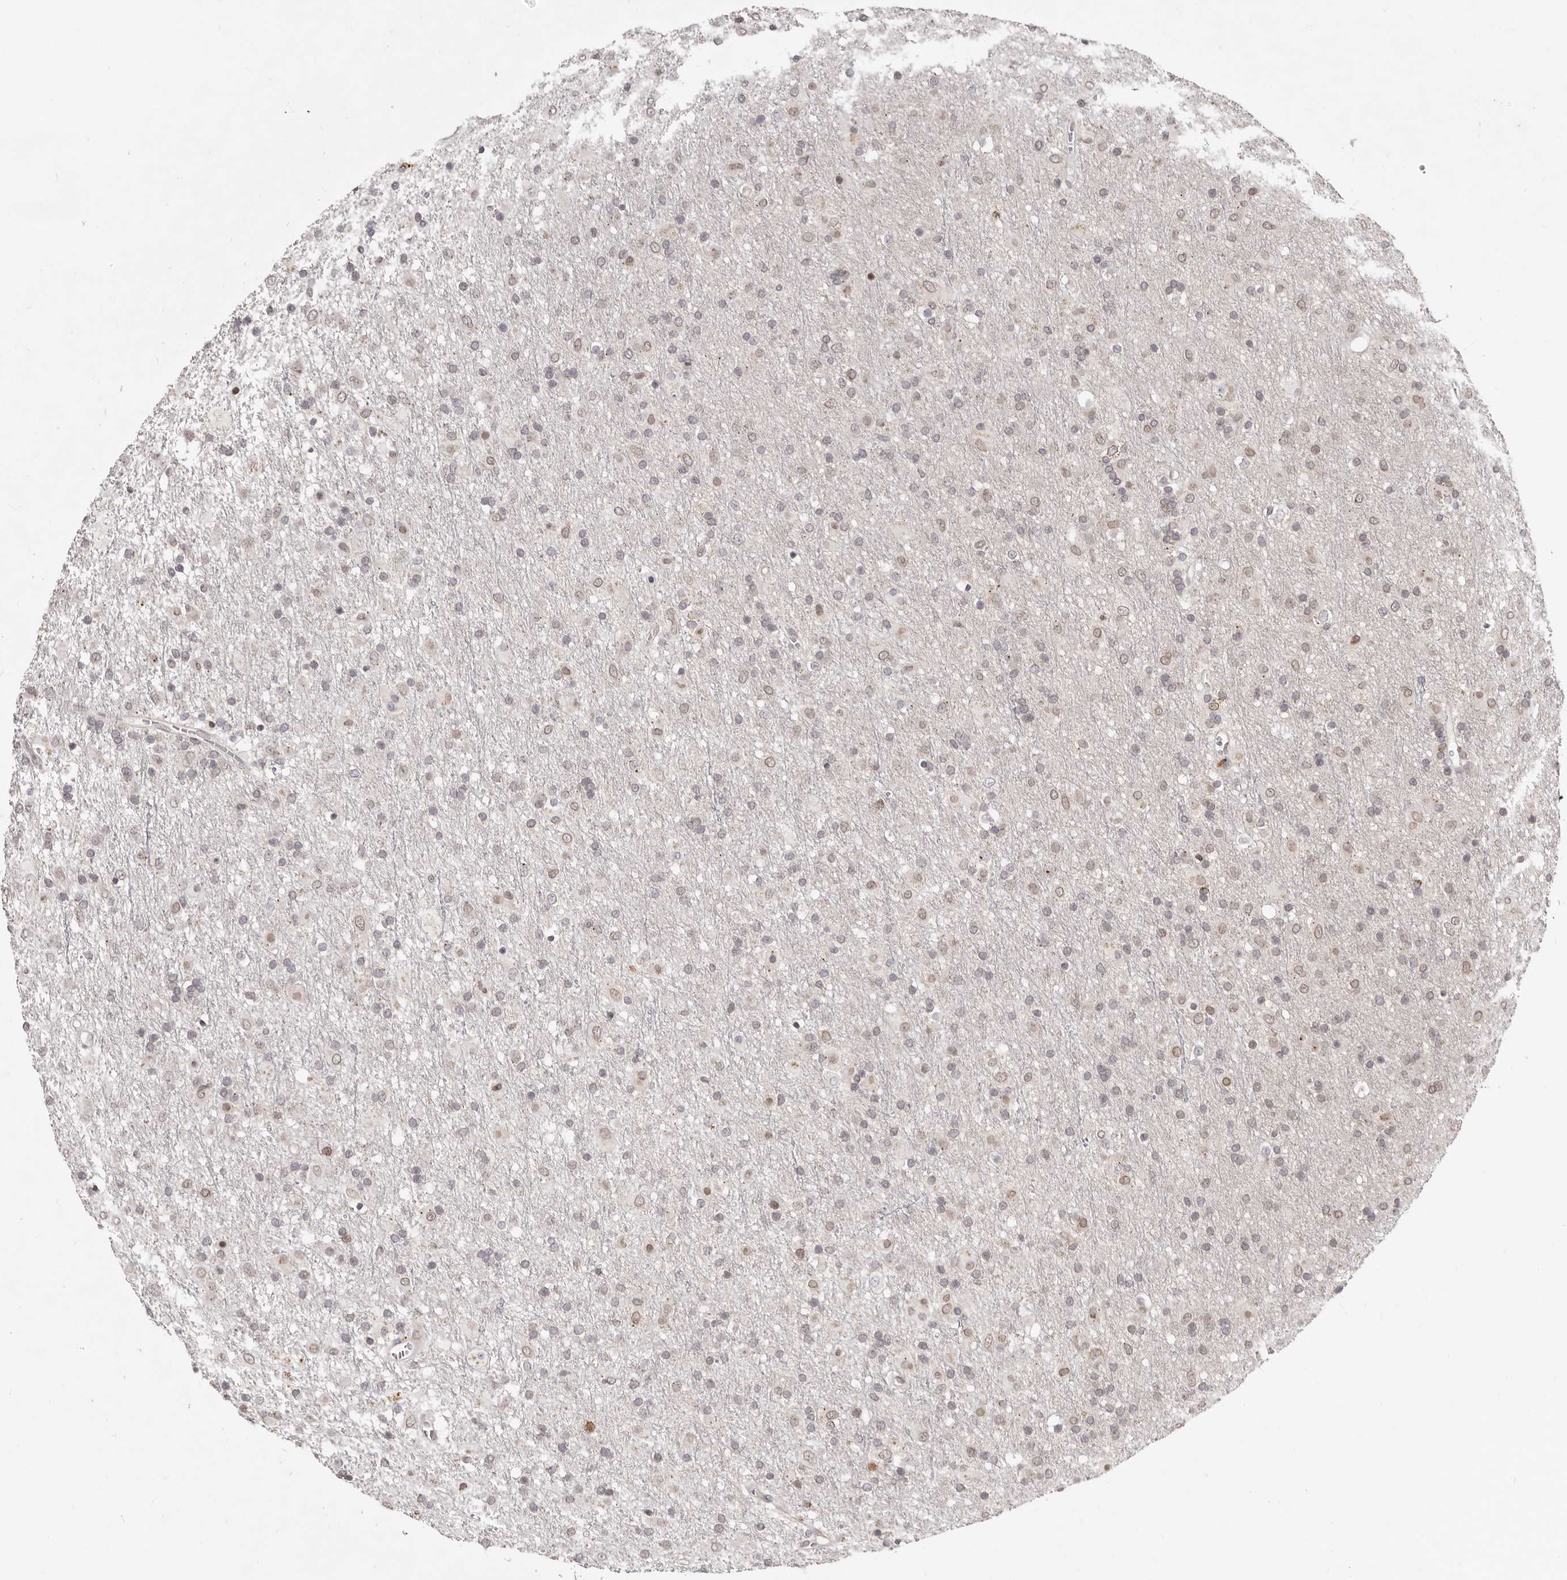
{"staining": {"intensity": "weak", "quantity": "25%-75%", "location": "nuclear"}, "tissue": "glioma", "cell_type": "Tumor cells", "image_type": "cancer", "snomed": [{"axis": "morphology", "description": "Glioma, malignant, Low grade"}, {"axis": "topography", "description": "Brain"}], "caption": "Immunohistochemistry (IHC) (DAB (3,3'-diaminobenzidine)) staining of glioma displays weak nuclear protein expression in approximately 25%-75% of tumor cells.", "gene": "LCORL", "patient": {"sex": "male", "age": 65}}